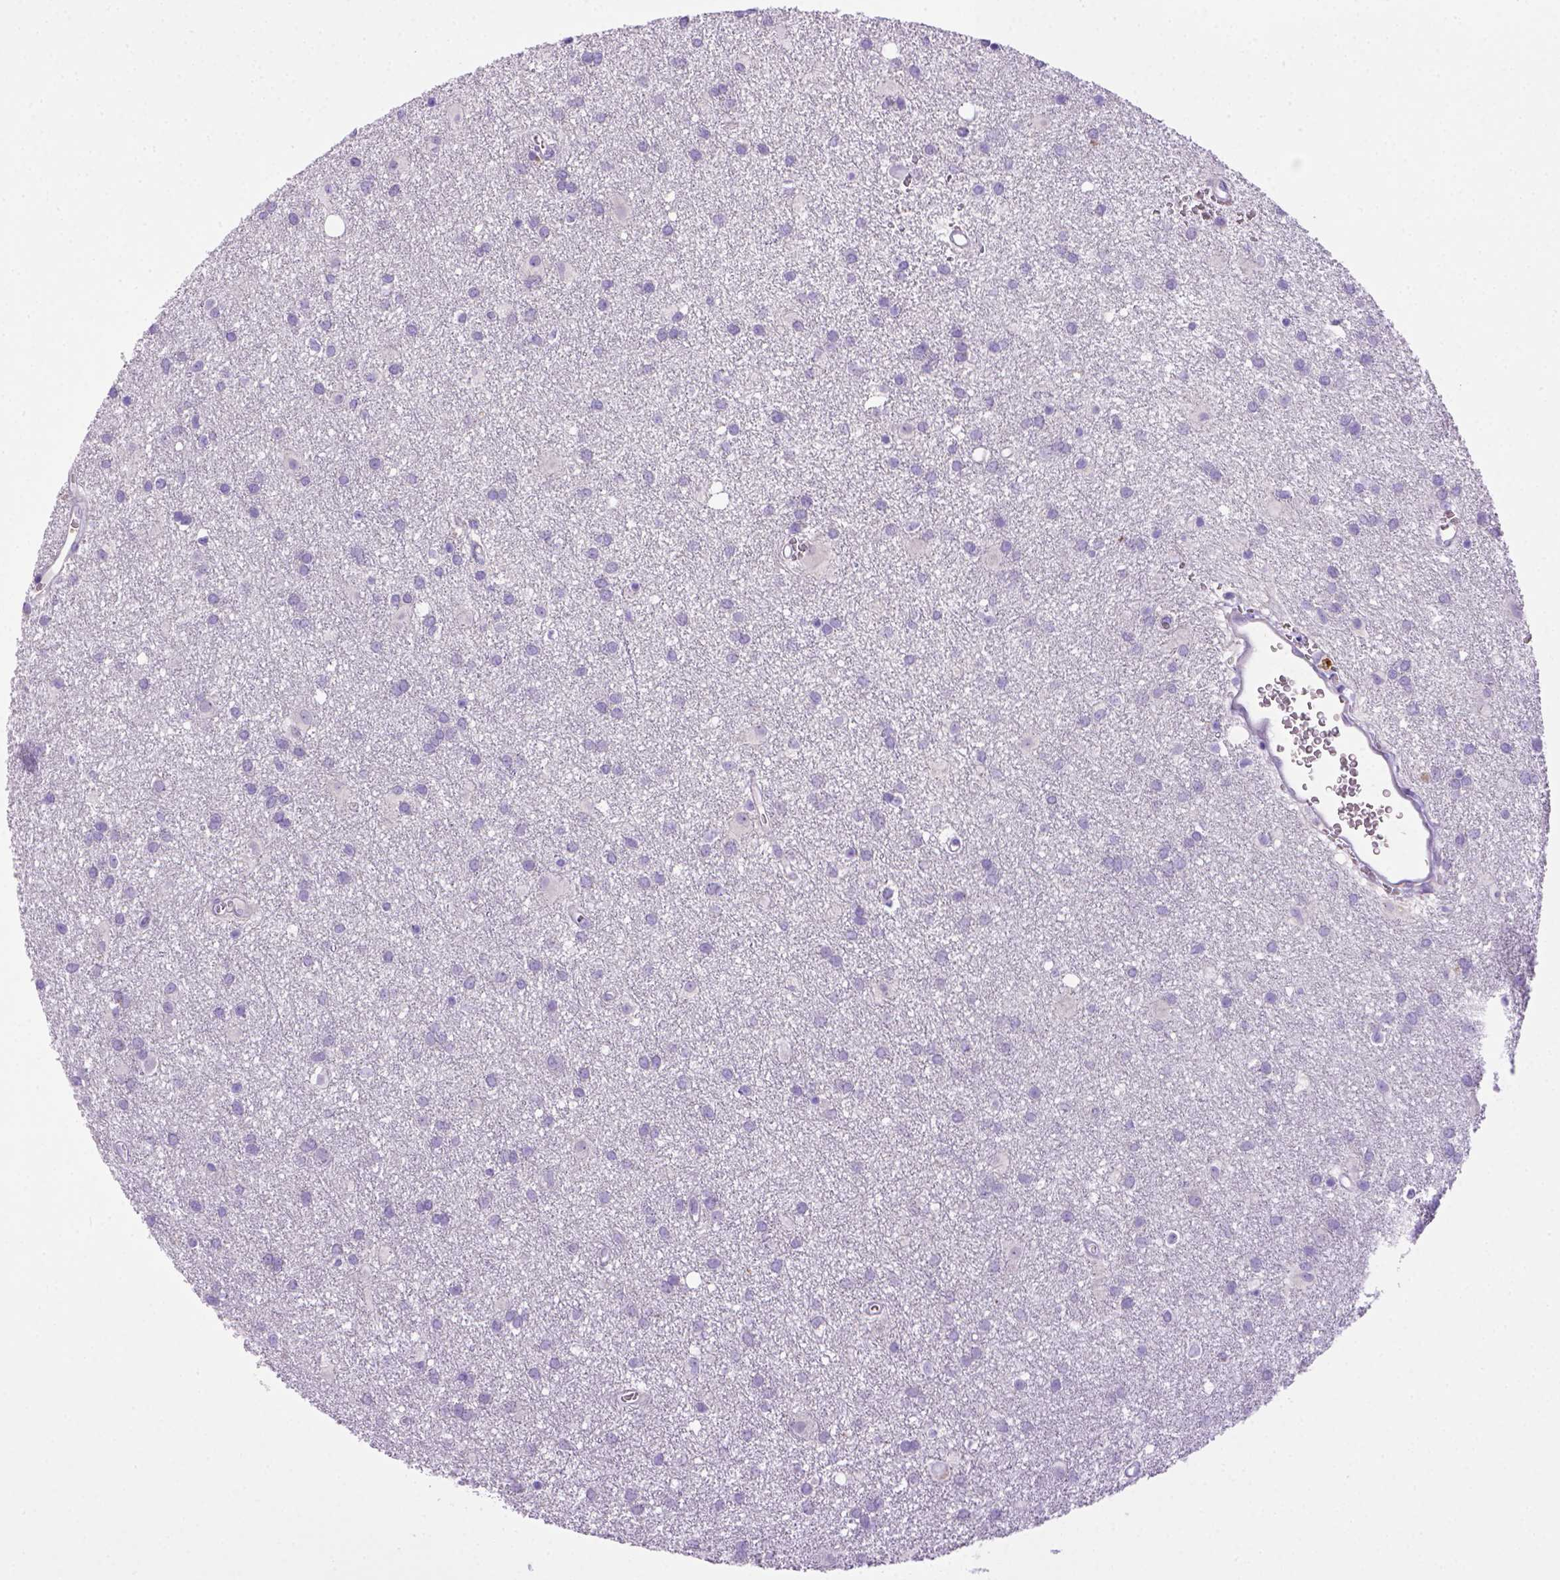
{"staining": {"intensity": "negative", "quantity": "none", "location": "none"}, "tissue": "glioma", "cell_type": "Tumor cells", "image_type": "cancer", "snomed": [{"axis": "morphology", "description": "Glioma, malignant, Low grade"}, {"axis": "topography", "description": "Brain"}], "caption": "High magnification brightfield microscopy of low-grade glioma (malignant) stained with DAB (3,3'-diaminobenzidine) (brown) and counterstained with hematoxylin (blue): tumor cells show no significant positivity.", "gene": "BAAT", "patient": {"sex": "male", "age": 58}}